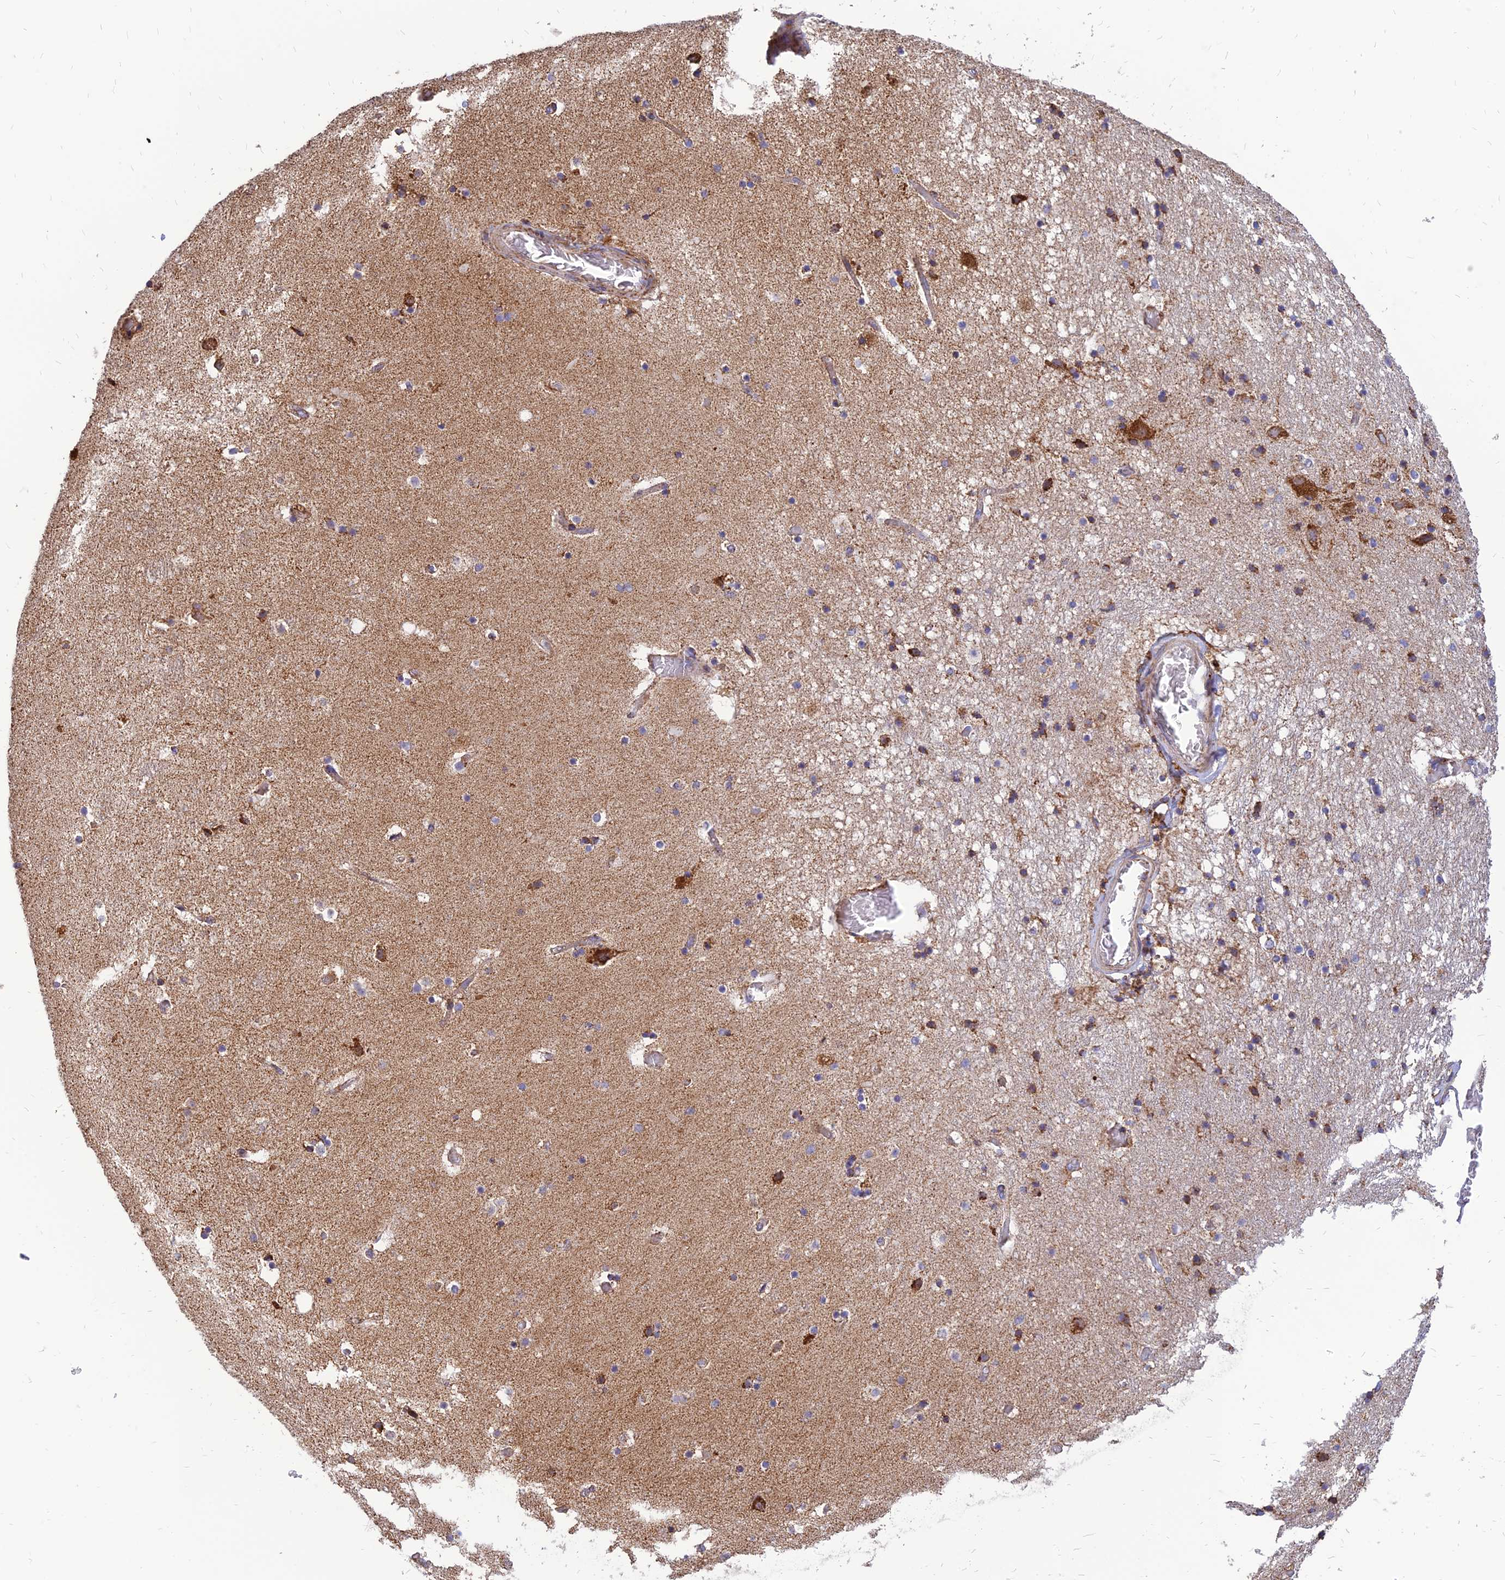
{"staining": {"intensity": "strong", "quantity": "<25%", "location": "cytoplasmic/membranous"}, "tissue": "hippocampus", "cell_type": "Glial cells", "image_type": "normal", "snomed": [{"axis": "morphology", "description": "Normal tissue, NOS"}, {"axis": "topography", "description": "Hippocampus"}], "caption": "Benign hippocampus demonstrates strong cytoplasmic/membranous positivity in approximately <25% of glial cells (Stains: DAB (3,3'-diaminobenzidine) in brown, nuclei in blue, Microscopy: brightfield microscopy at high magnification)..", "gene": "THUMPD2", "patient": {"sex": "female", "age": 52}}